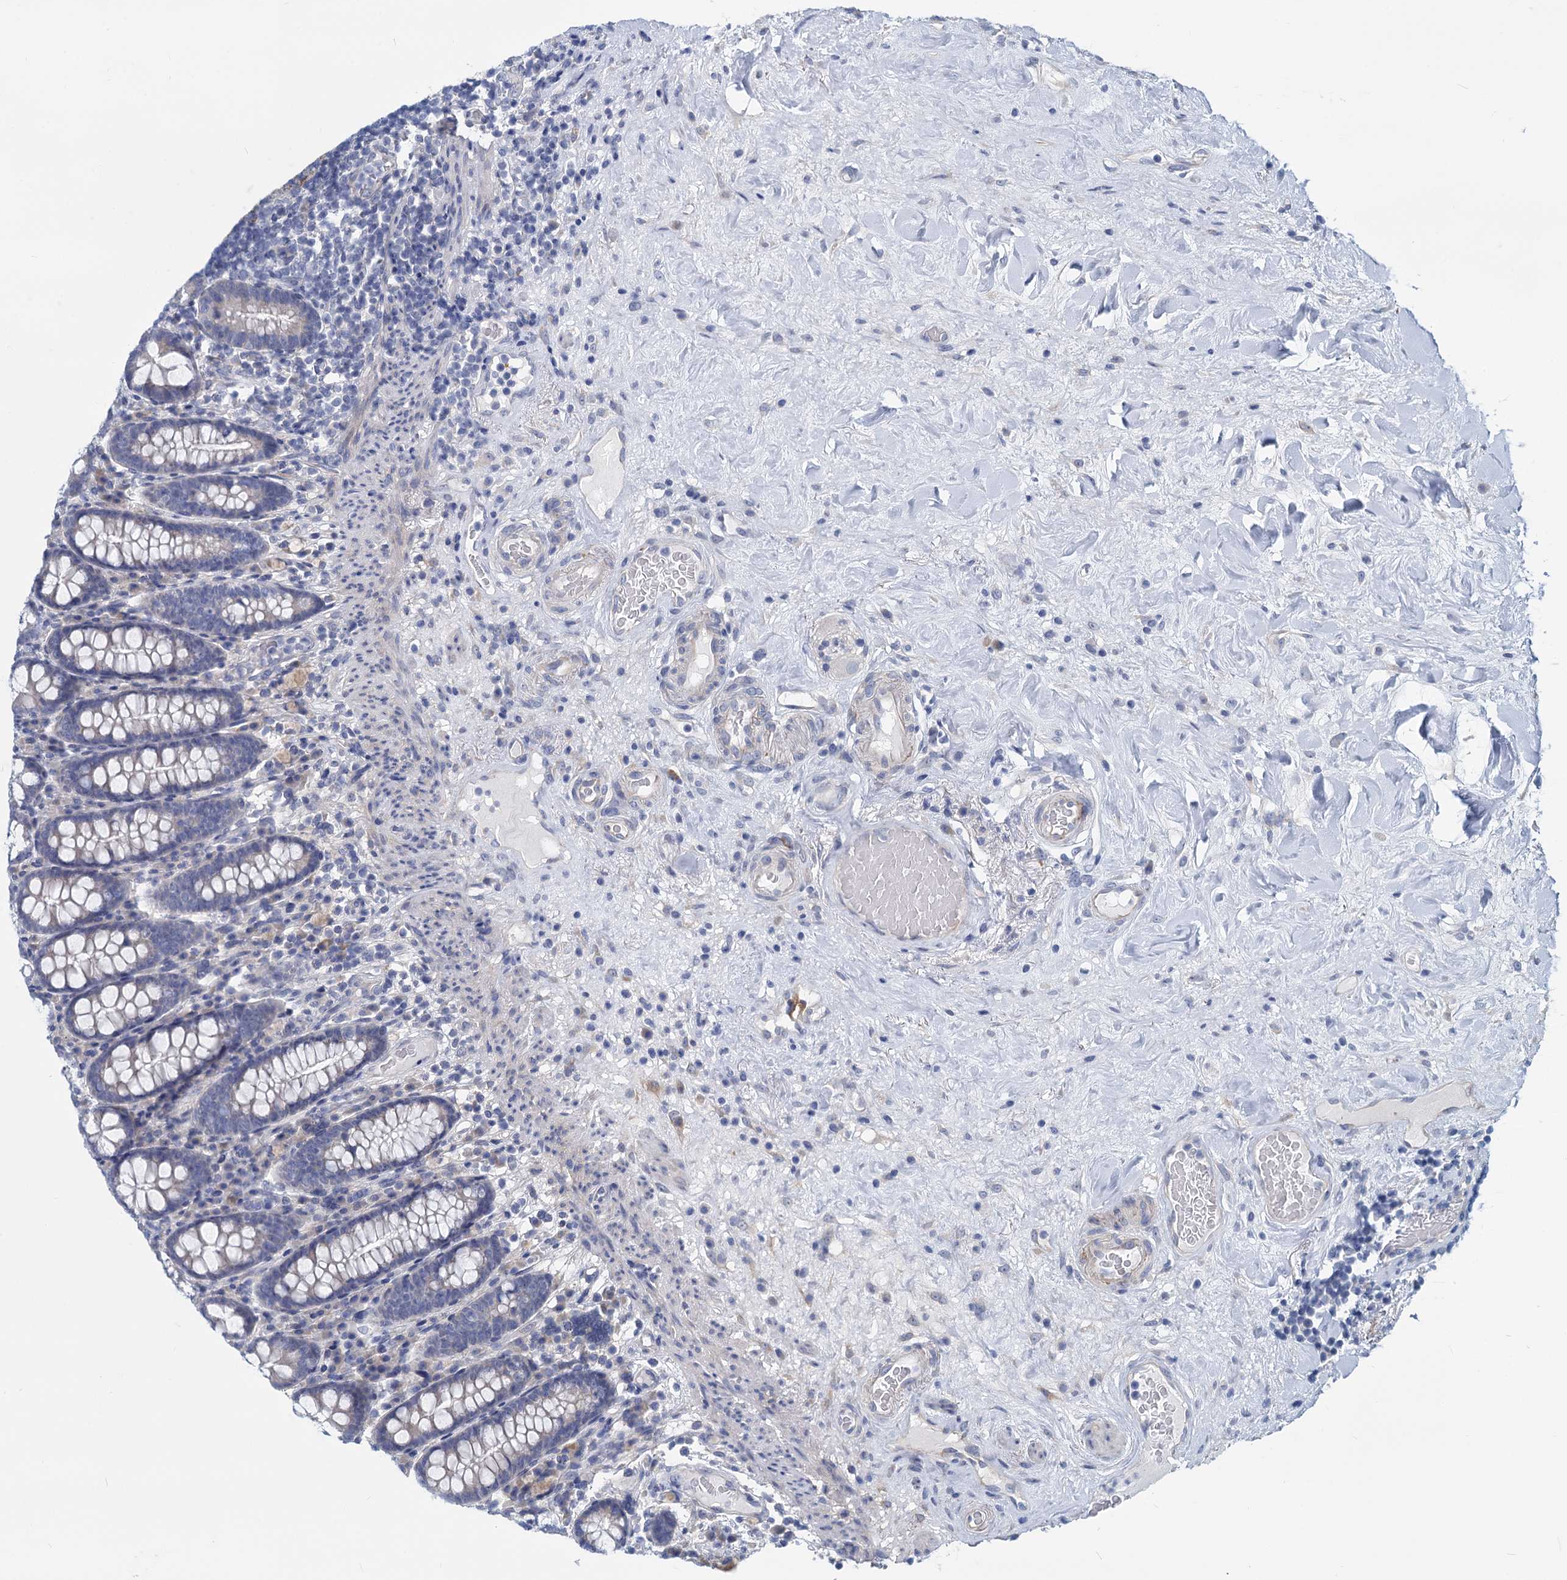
{"staining": {"intensity": "negative", "quantity": "none", "location": "none"}, "tissue": "colon", "cell_type": "Endothelial cells", "image_type": "normal", "snomed": [{"axis": "morphology", "description": "Normal tissue, NOS"}, {"axis": "topography", "description": "Colon"}], "caption": "IHC histopathology image of benign colon: human colon stained with DAB (3,3'-diaminobenzidine) displays no significant protein positivity in endothelial cells.", "gene": "GSTM3", "patient": {"sex": "female", "age": 79}}